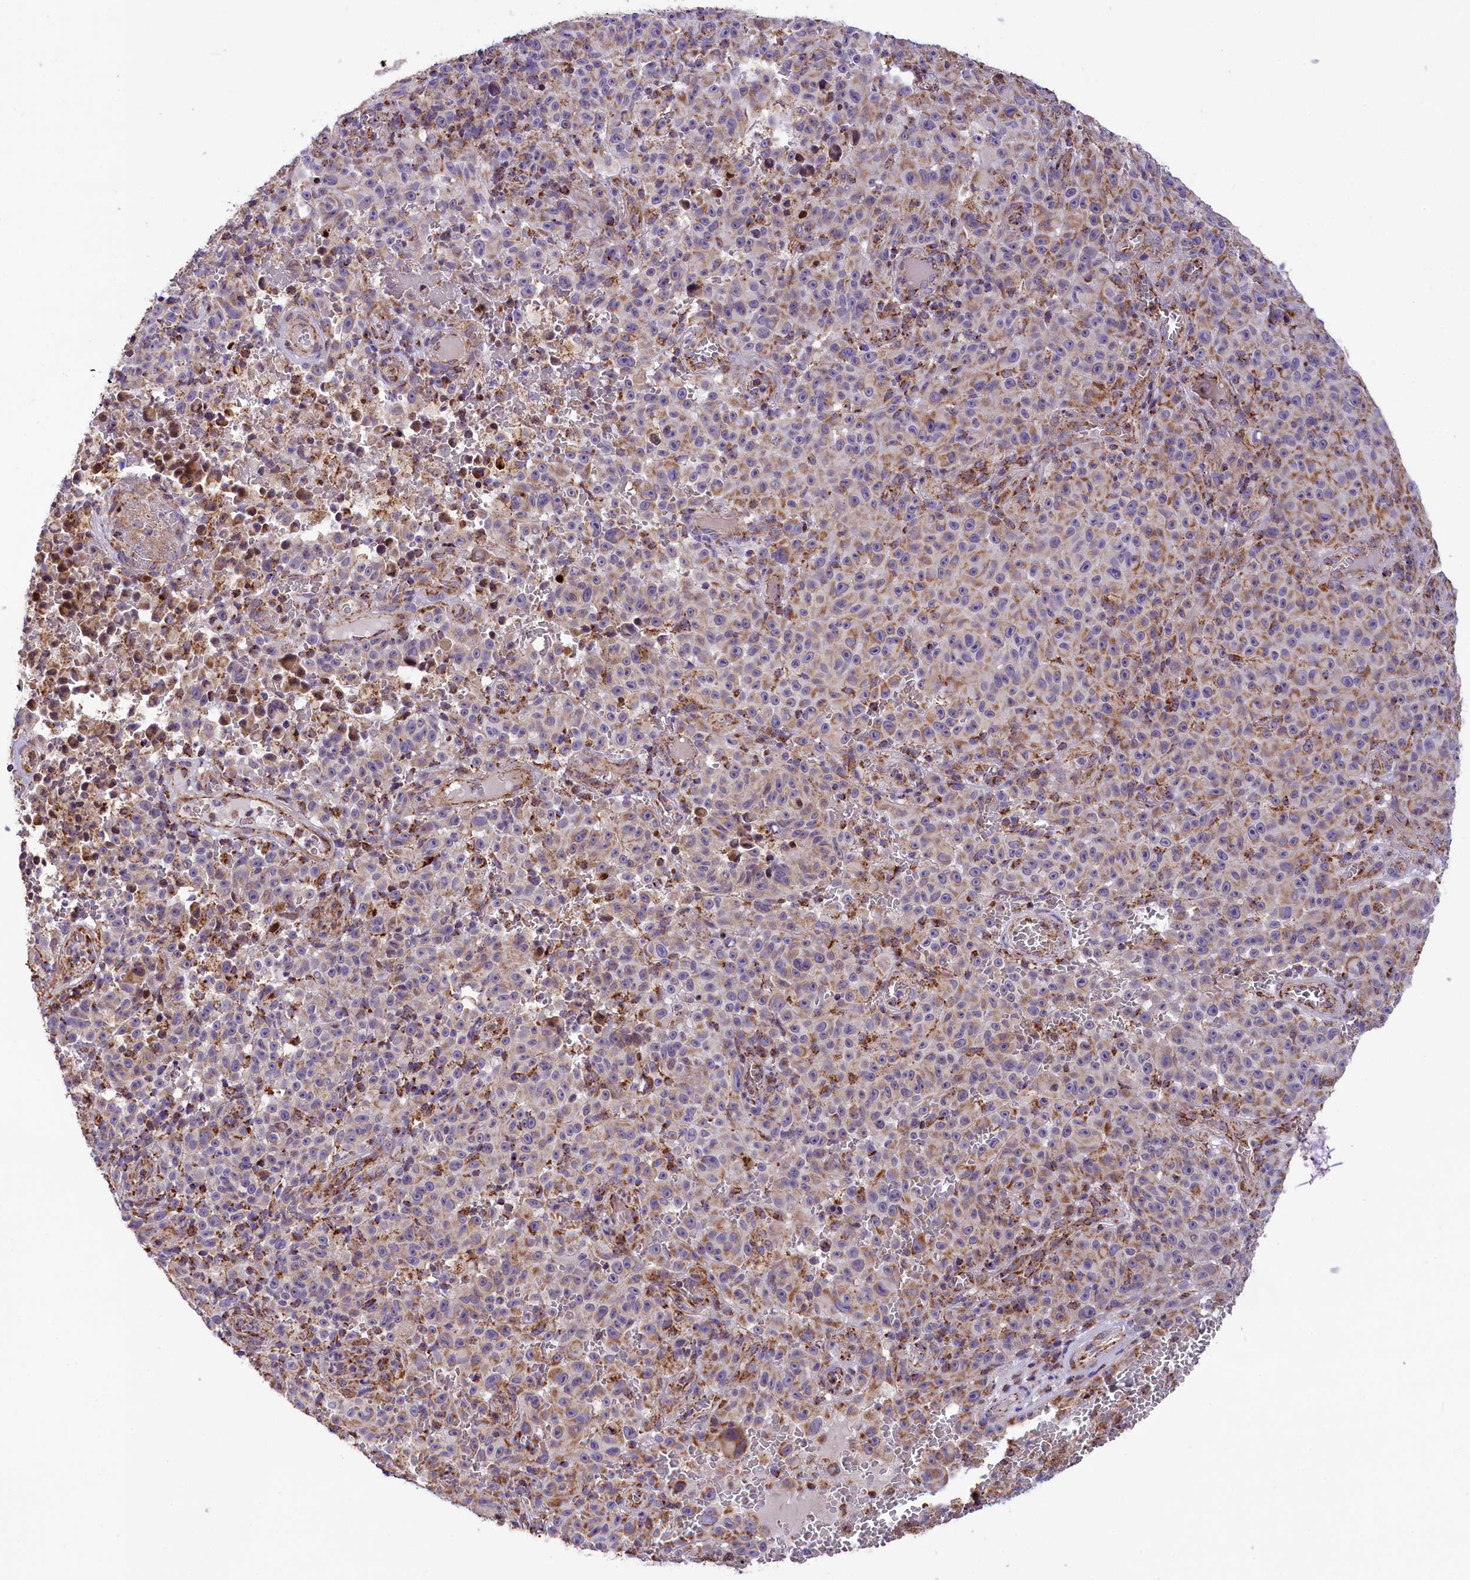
{"staining": {"intensity": "moderate", "quantity": "25%-75%", "location": "cytoplasmic/membranous"}, "tissue": "melanoma", "cell_type": "Tumor cells", "image_type": "cancer", "snomed": [{"axis": "morphology", "description": "Malignant melanoma, NOS"}, {"axis": "topography", "description": "Skin"}], "caption": "Malignant melanoma was stained to show a protein in brown. There is medium levels of moderate cytoplasmic/membranous expression in about 25%-75% of tumor cells. The staining is performed using DAB brown chromogen to label protein expression. The nuclei are counter-stained blue using hematoxylin.", "gene": "NDUFA8", "patient": {"sex": "female", "age": 82}}